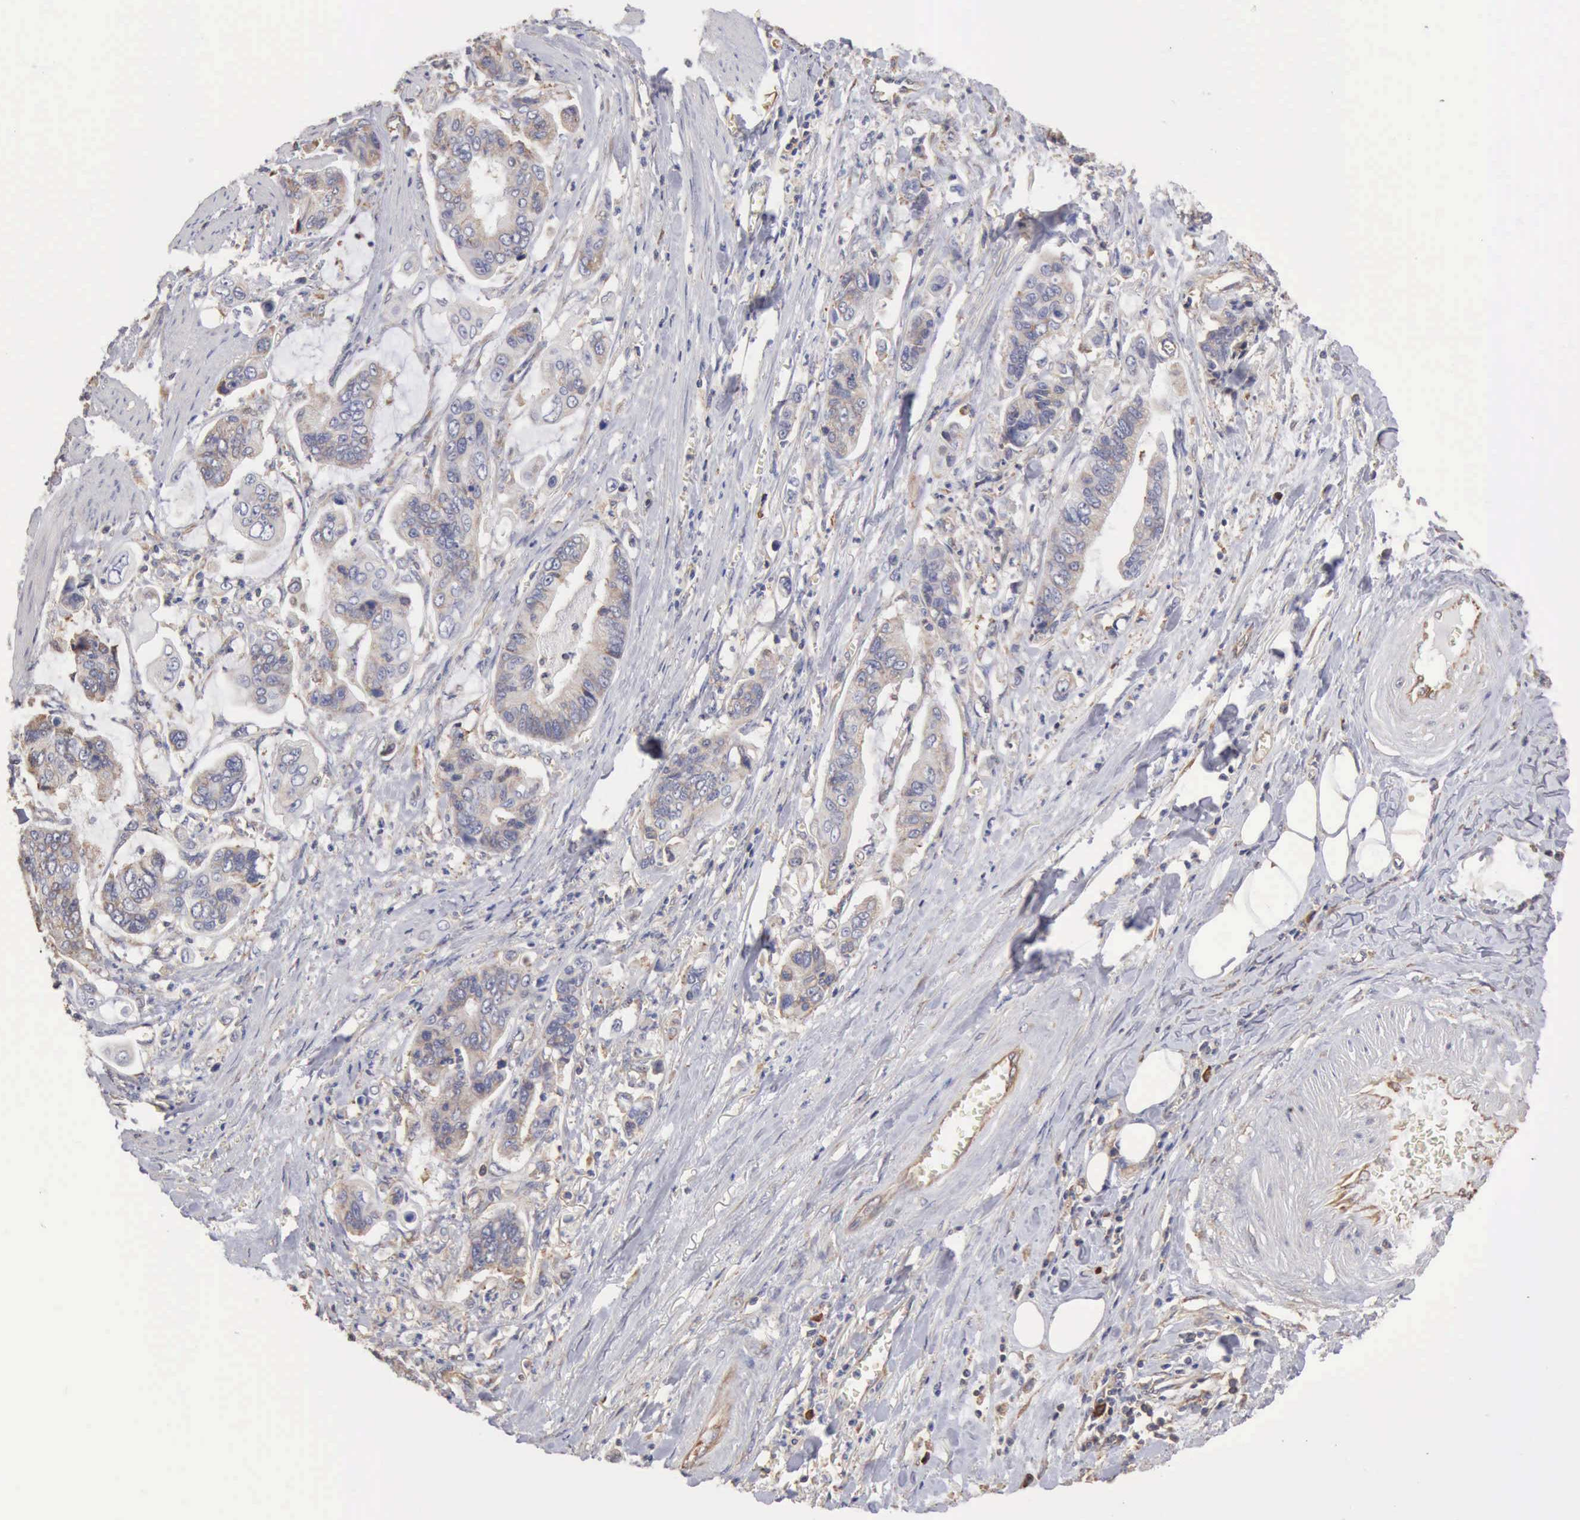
{"staining": {"intensity": "weak", "quantity": "25%-75%", "location": "cytoplasmic/membranous"}, "tissue": "stomach cancer", "cell_type": "Tumor cells", "image_type": "cancer", "snomed": [{"axis": "morphology", "description": "Adenocarcinoma, NOS"}, {"axis": "topography", "description": "Stomach, upper"}], "caption": "Tumor cells exhibit low levels of weak cytoplasmic/membranous positivity in about 25%-75% of cells in human adenocarcinoma (stomach).", "gene": "GPR101", "patient": {"sex": "male", "age": 80}}